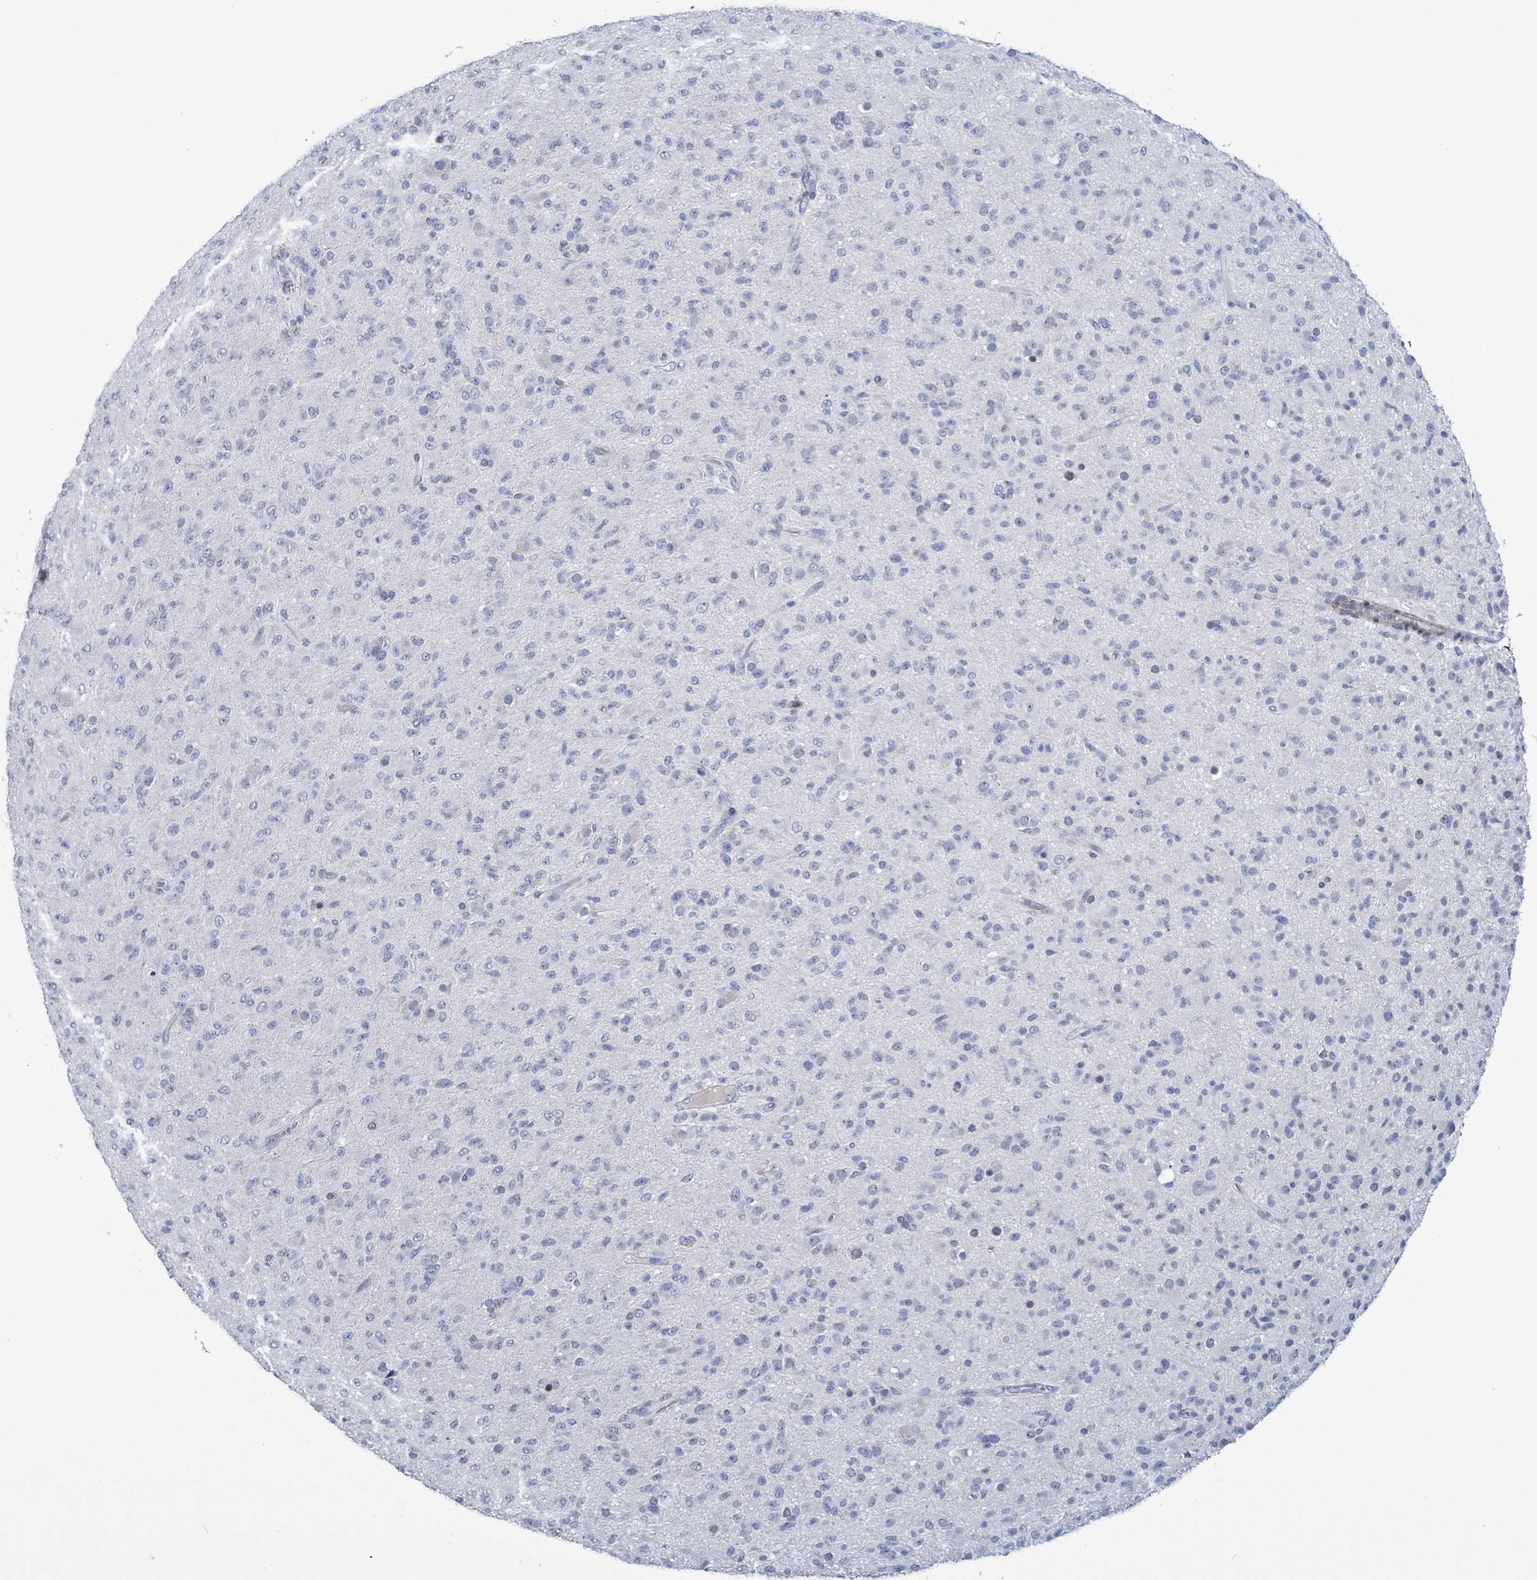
{"staining": {"intensity": "negative", "quantity": "none", "location": "none"}, "tissue": "glioma", "cell_type": "Tumor cells", "image_type": "cancer", "snomed": [{"axis": "morphology", "description": "Glioma, malignant, Low grade"}, {"axis": "topography", "description": "Brain"}], "caption": "Human malignant low-grade glioma stained for a protein using immunohistochemistry (IHC) demonstrates no expression in tumor cells.", "gene": "NTN3", "patient": {"sex": "male", "age": 65}}